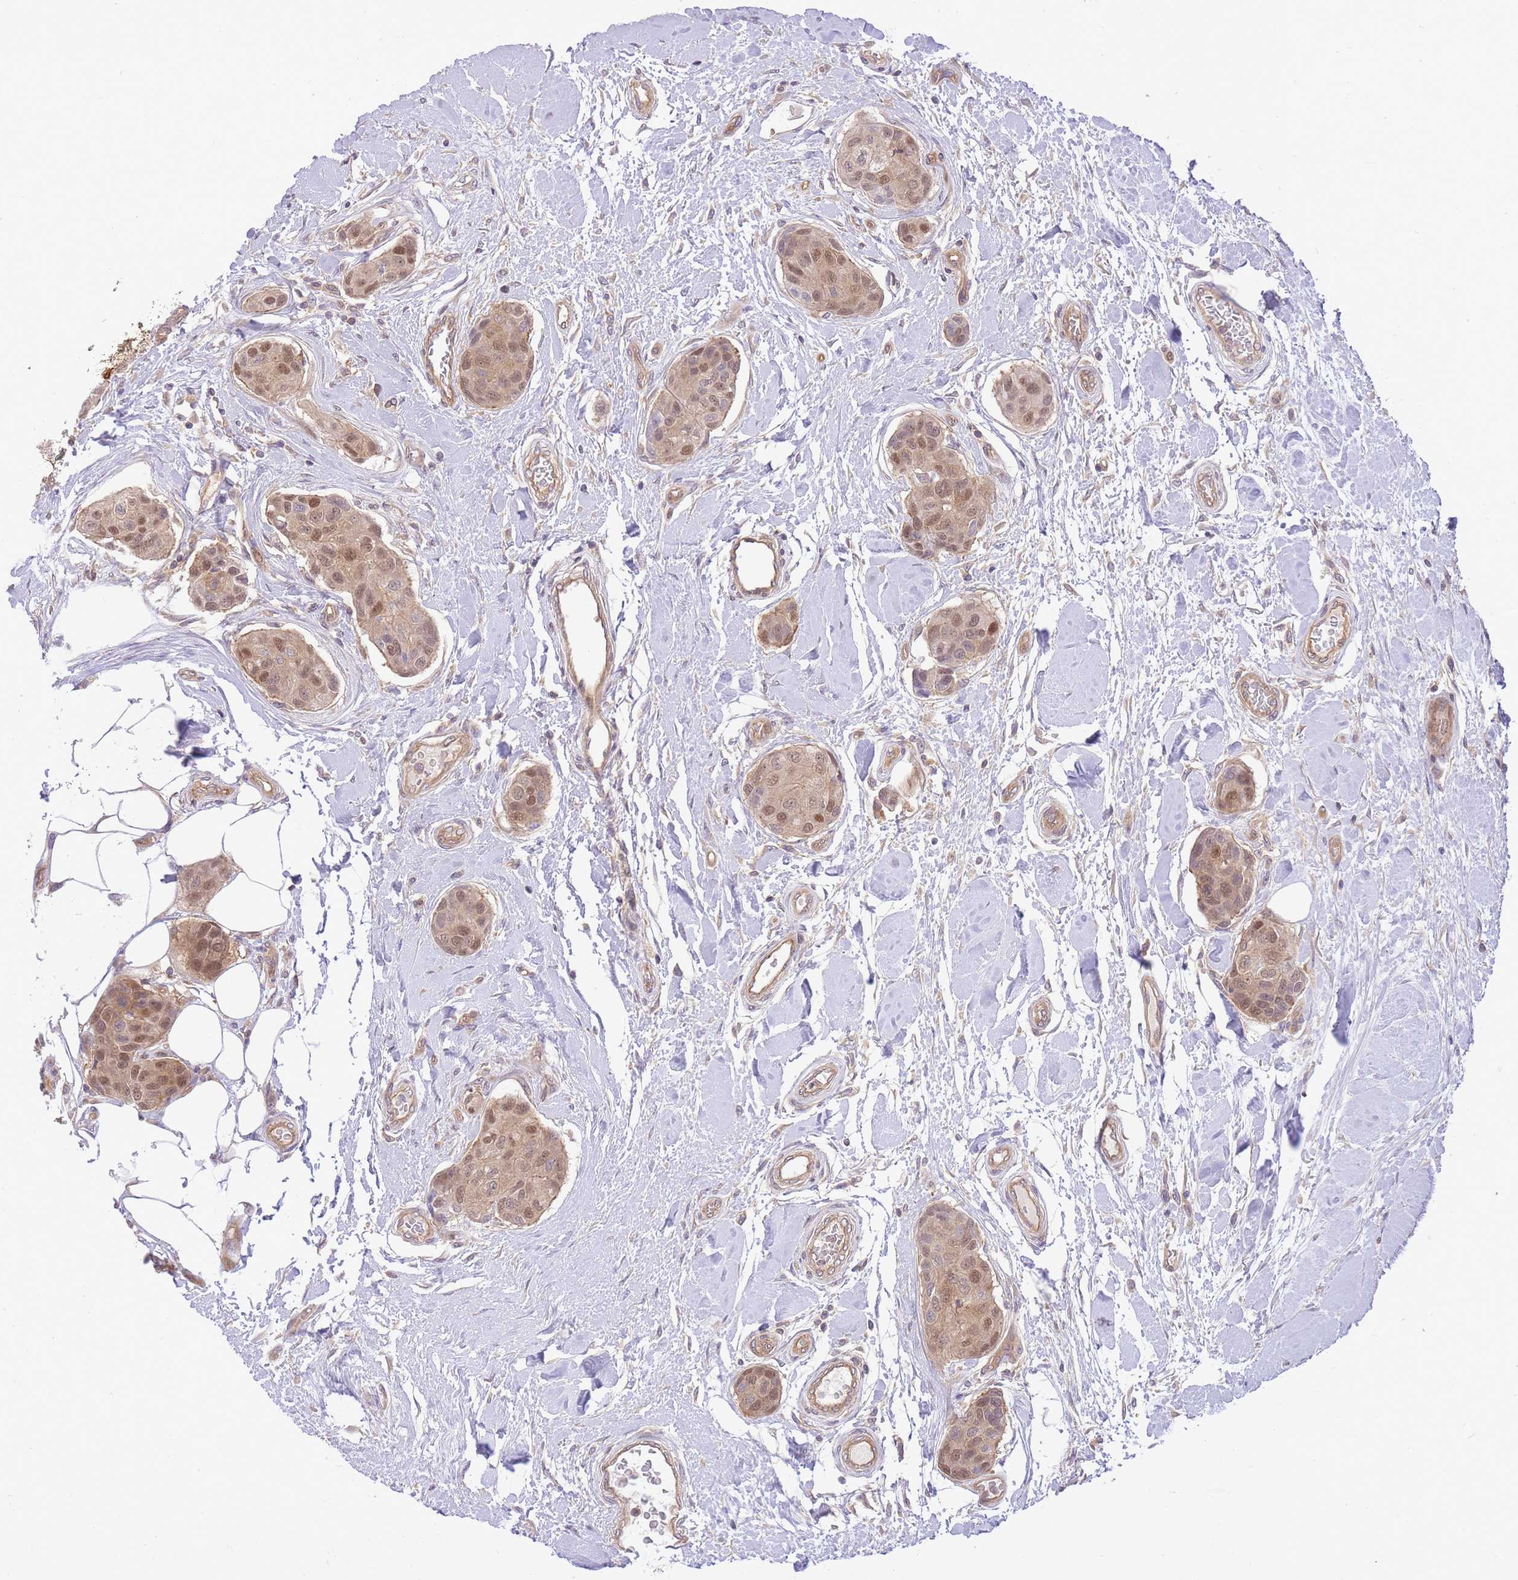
{"staining": {"intensity": "moderate", "quantity": ">75%", "location": "cytoplasmic/membranous,nuclear"}, "tissue": "breast cancer", "cell_type": "Tumor cells", "image_type": "cancer", "snomed": [{"axis": "morphology", "description": "Duct carcinoma"}, {"axis": "topography", "description": "Breast"}, {"axis": "topography", "description": "Lymph node"}], "caption": "Immunohistochemistry (IHC) (DAB) staining of invasive ductal carcinoma (breast) shows moderate cytoplasmic/membranous and nuclear protein expression in approximately >75% of tumor cells.", "gene": "PREP", "patient": {"sex": "female", "age": 80}}